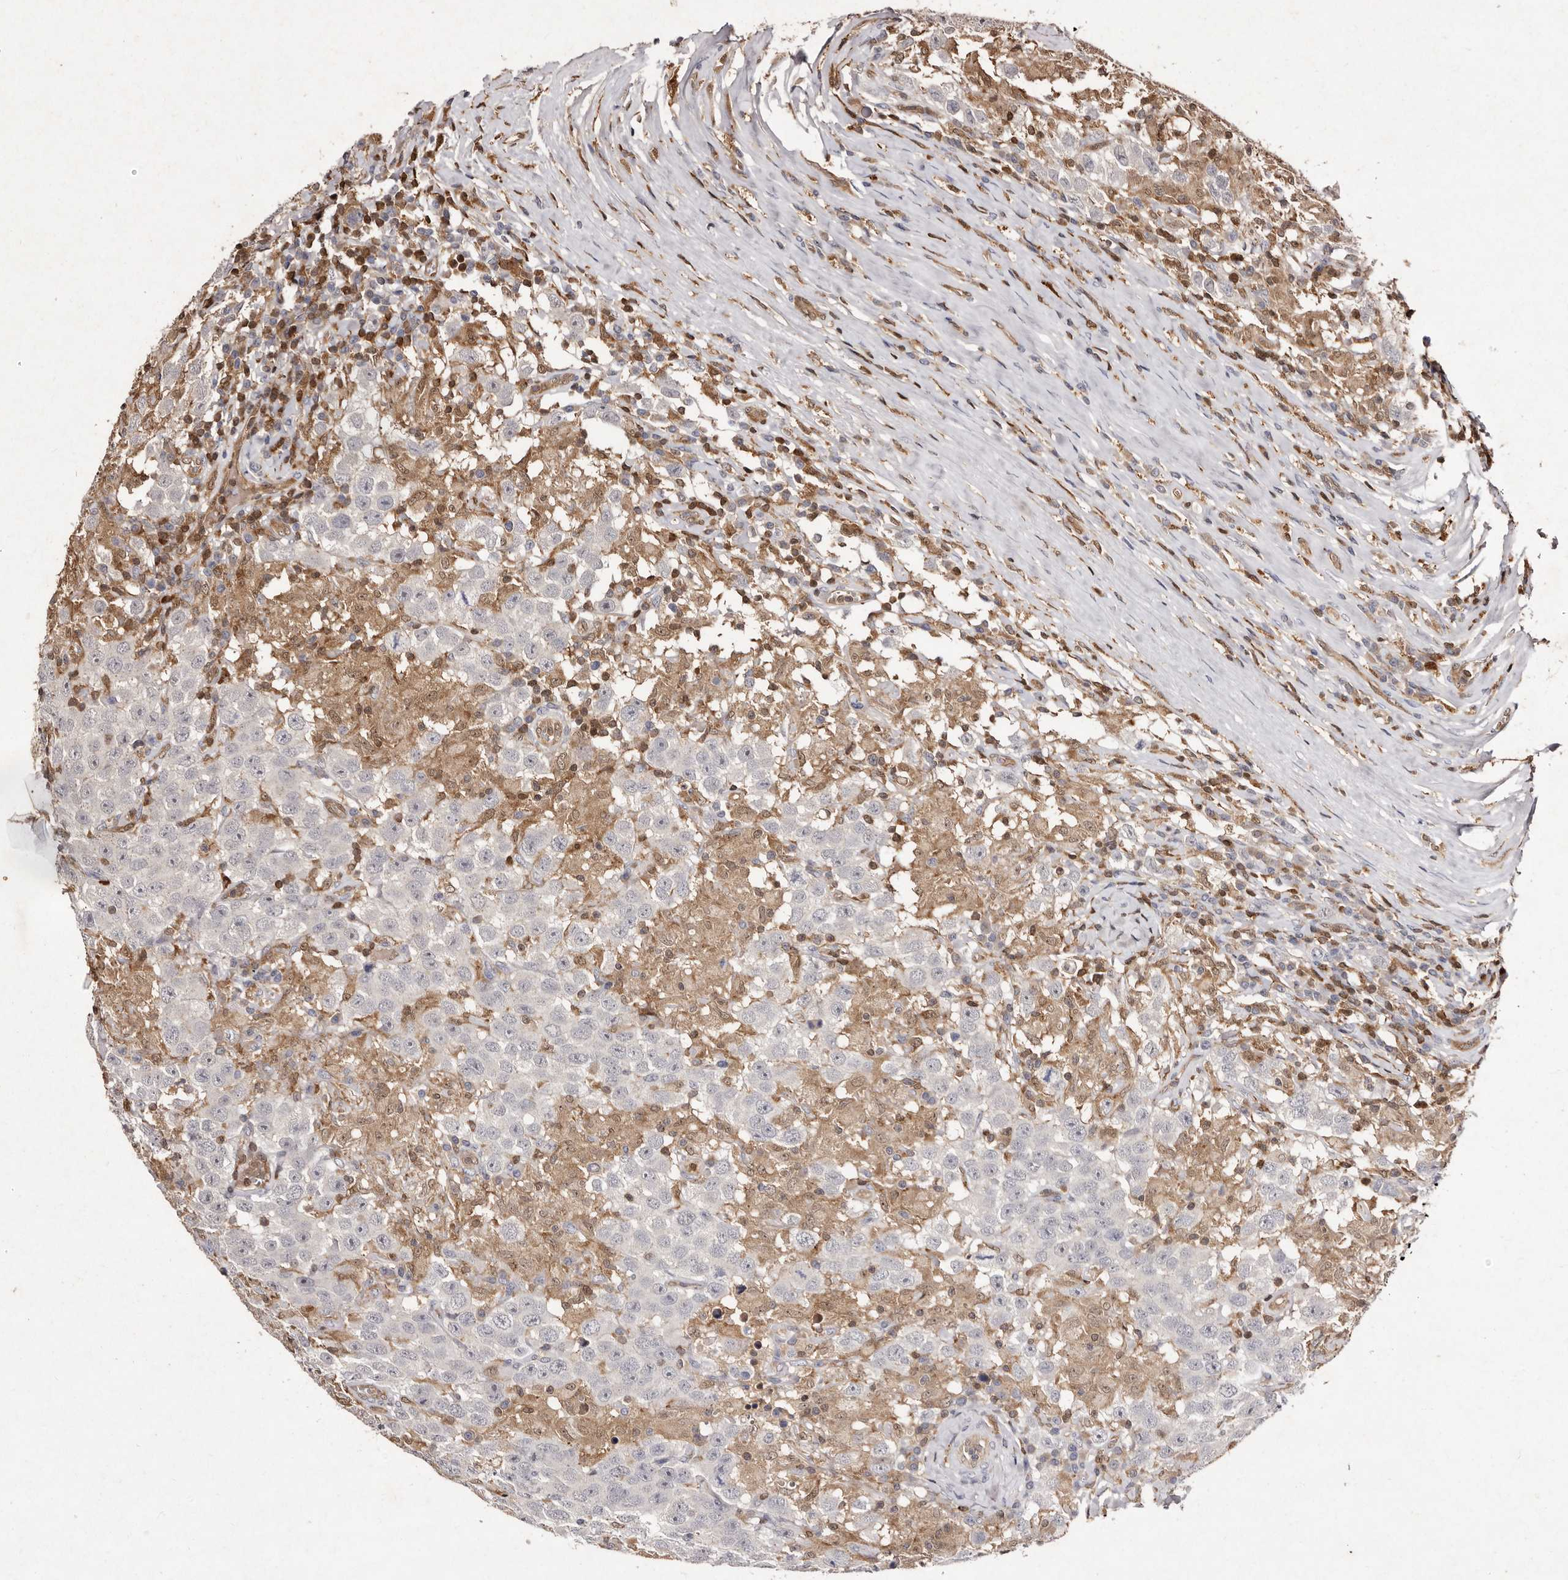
{"staining": {"intensity": "negative", "quantity": "none", "location": "none"}, "tissue": "testis cancer", "cell_type": "Tumor cells", "image_type": "cancer", "snomed": [{"axis": "morphology", "description": "Seminoma, NOS"}, {"axis": "topography", "description": "Testis"}], "caption": "Seminoma (testis) was stained to show a protein in brown. There is no significant expression in tumor cells.", "gene": "GIMAP4", "patient": {"sex": "male", "age": 41}}